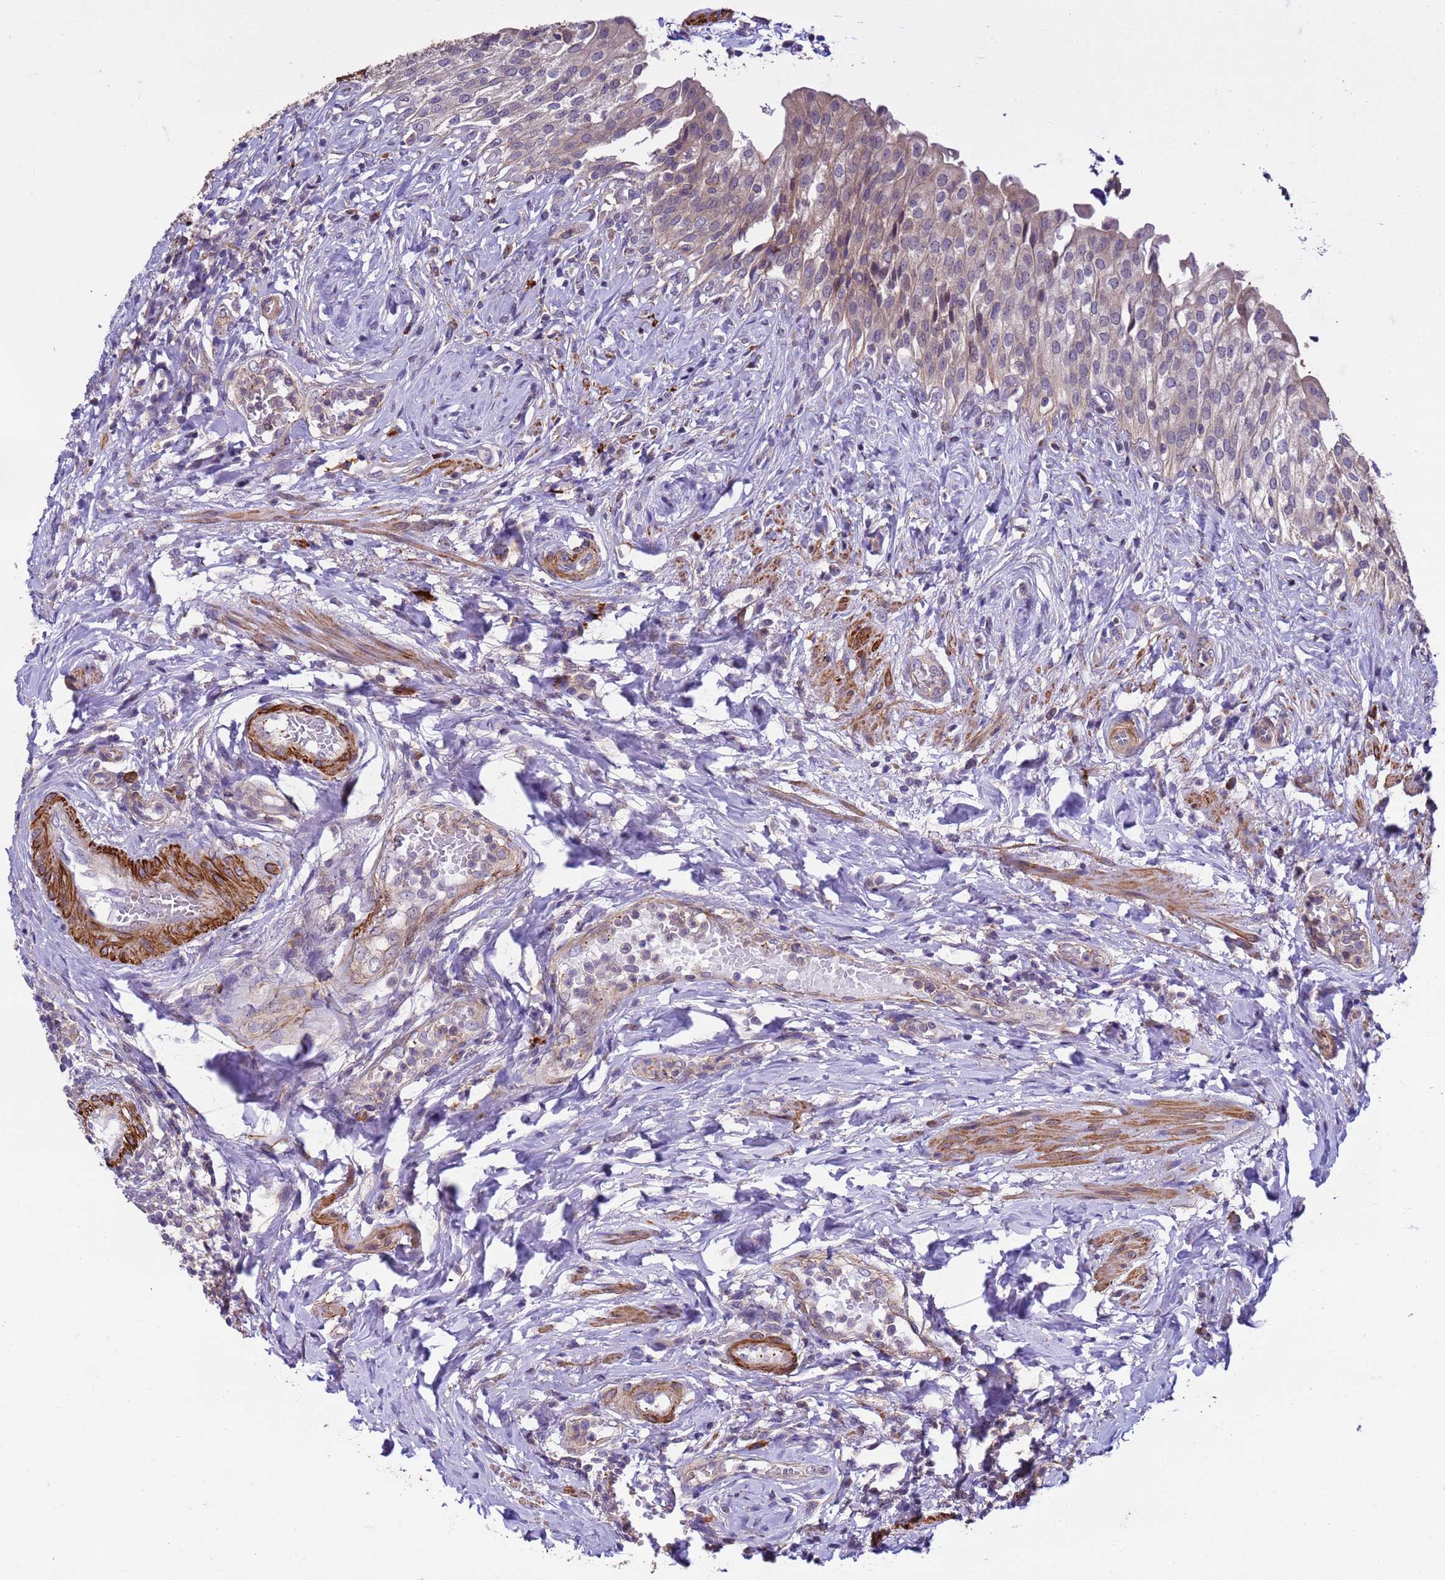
{"staining": {"intensity": "weak", "quantity": "25%-75%", "location": "cytoplasmic/membranous"}, "tissue": "urinary bladder", "cell_type": "Urothelial cells", "image_type": "normal", "snomed": [{"axis": "morphology", "description": "Normal tissue, NOS"}, {"axis": "morphology", "description": "Inflammation, NOS"}, {"axis": "topography", "description": "Urinary bladder"}], "caption": "An immunohistochemistry (IHC) image of unremarkable tissue is shown. Protein staining in brown shows weak cytoplasmic/membranous positivity in urinary bladder within urothelial cells. (DAB (3,3'-diaminobenzidine) IHC, brown staining for protein, blue staining for nuclei).", "gene": "GEN1", "patient": {"sex": "male", "age": 64}}